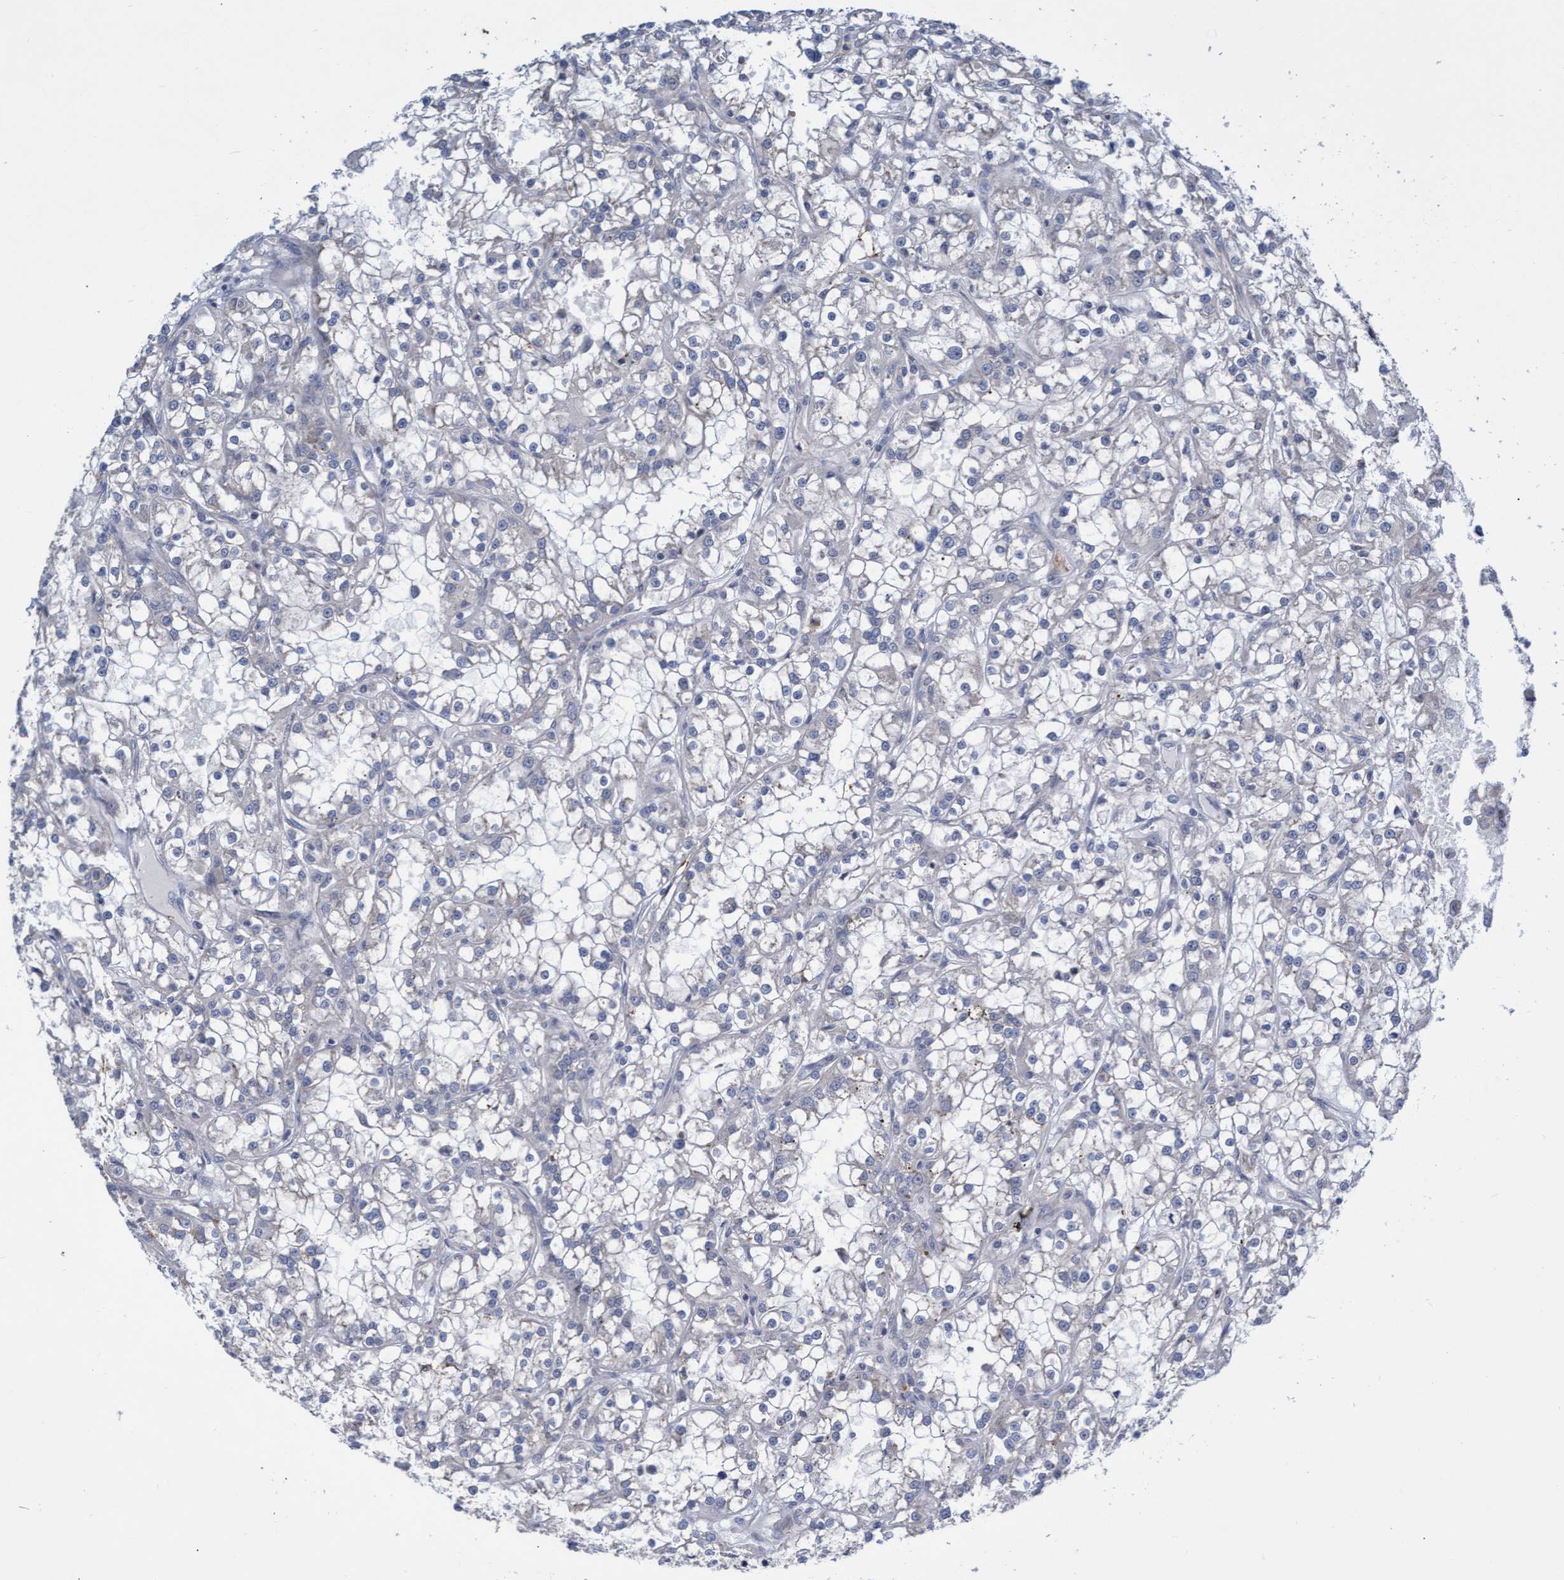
{"staining": {"intensity": "negative", "quantity": "none", "location": "none"}, "tissue": "renal cancer", "cell_type": "Tumor cells", "image_type": "cancer", "snomed": [{"axis": "morphology", "description": "Adenocarcinoma, NOS"}, {"axis": "topography", "description": "Kidney"}], "caption": "Immunohistochemical staining of human renal adenocarcinoma exhibits no significant positivity in tumor cells.", "gene": "ABCF2", "patient": {"sex": "female", "age": 52}}